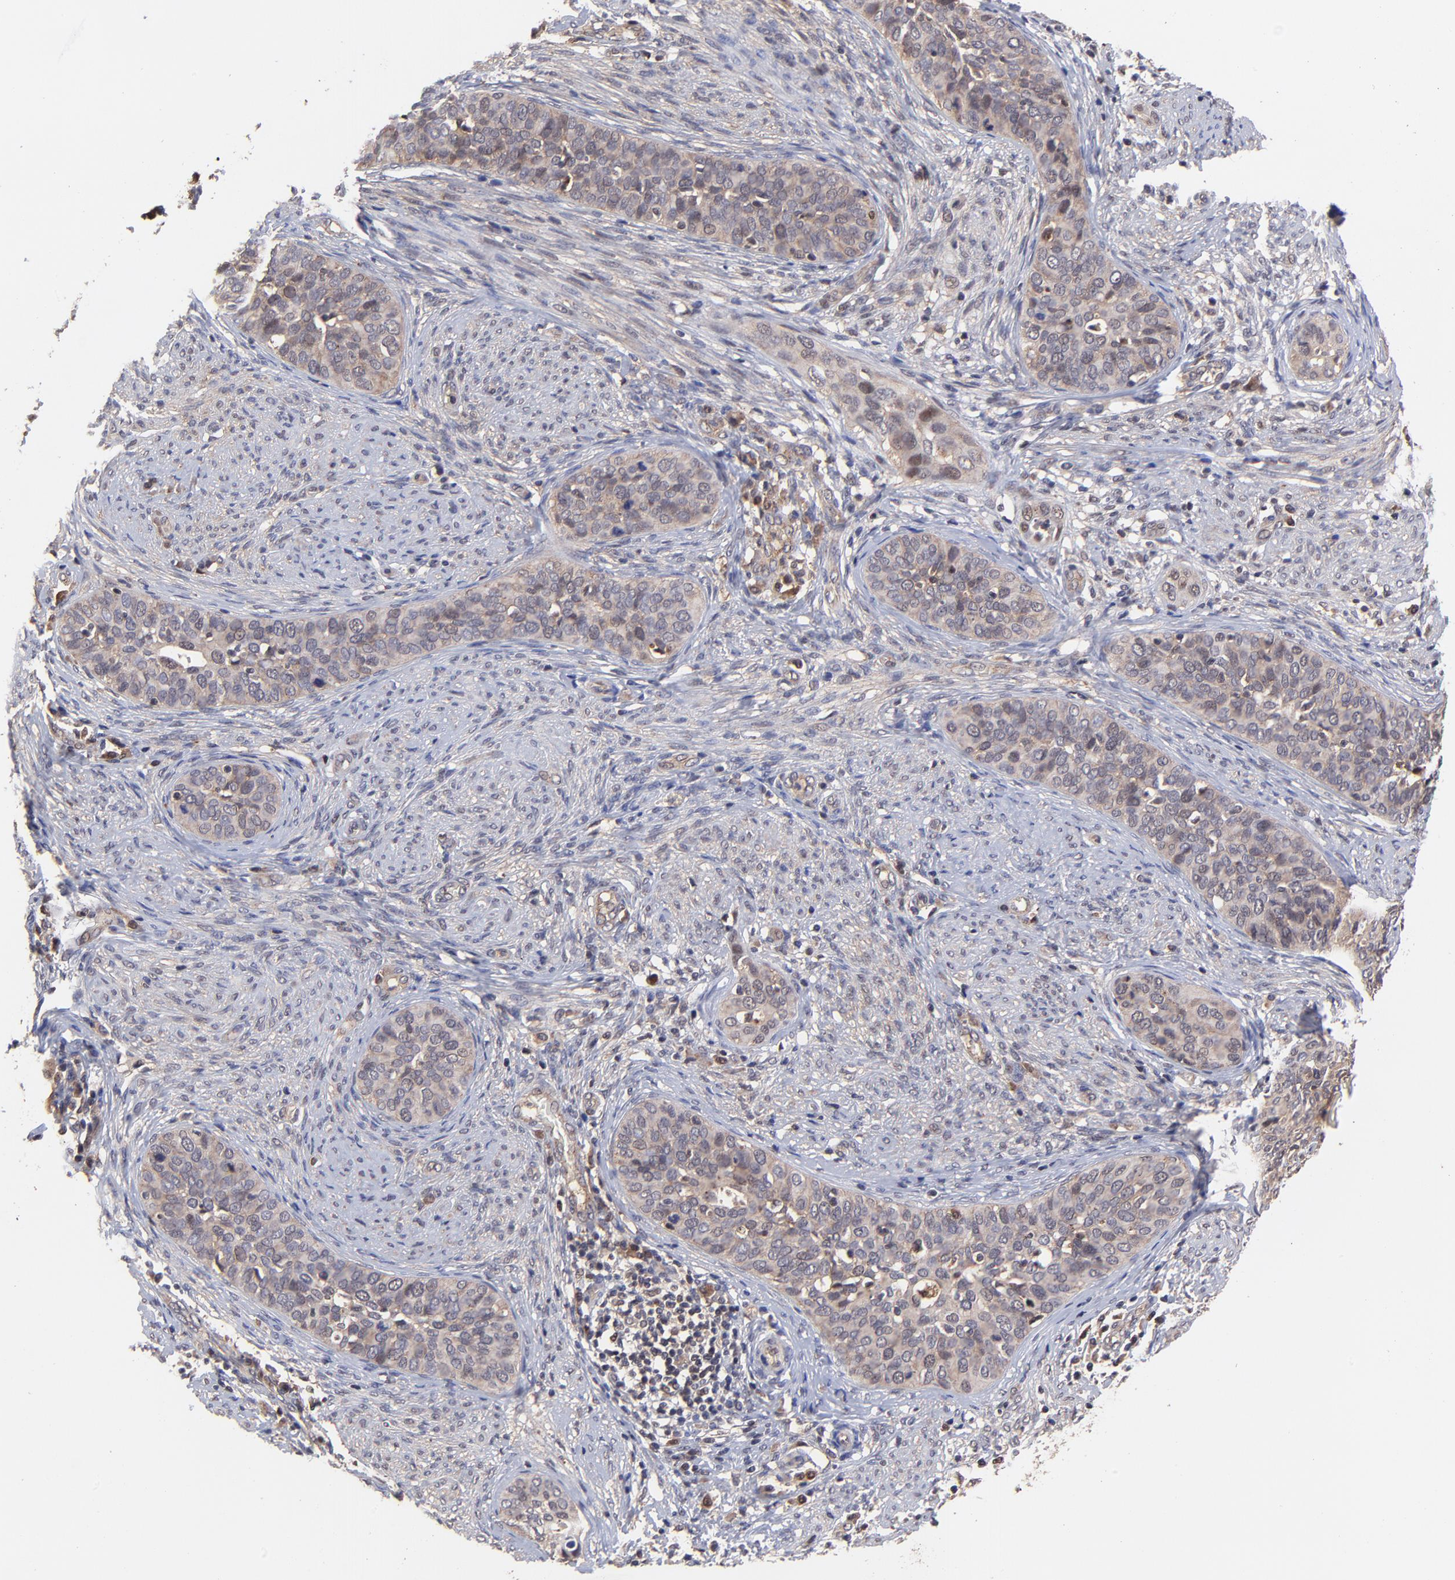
{"staining": {"intensity": "weak", "quantity": ">75%", "location": "cytoplasmic/membranous"}, "tissue": "cervical cancer", "cell_type": "Tumor cells", "image_type": "cancer", "snomed": [{"axis": "morphology", "description": "Squamous cell carcinoma, NOS"}, {"axis": "topography", "description": "Cervix"}], "caption": "Protein staining of cervical cancer (squamous cell carcinoma) tissue shows weak cytoplasmic/membranous positivity in approximately >75% of tumor cells.", "gene": "PSMA6", "patient": {"sex": "female", "age": 31}}